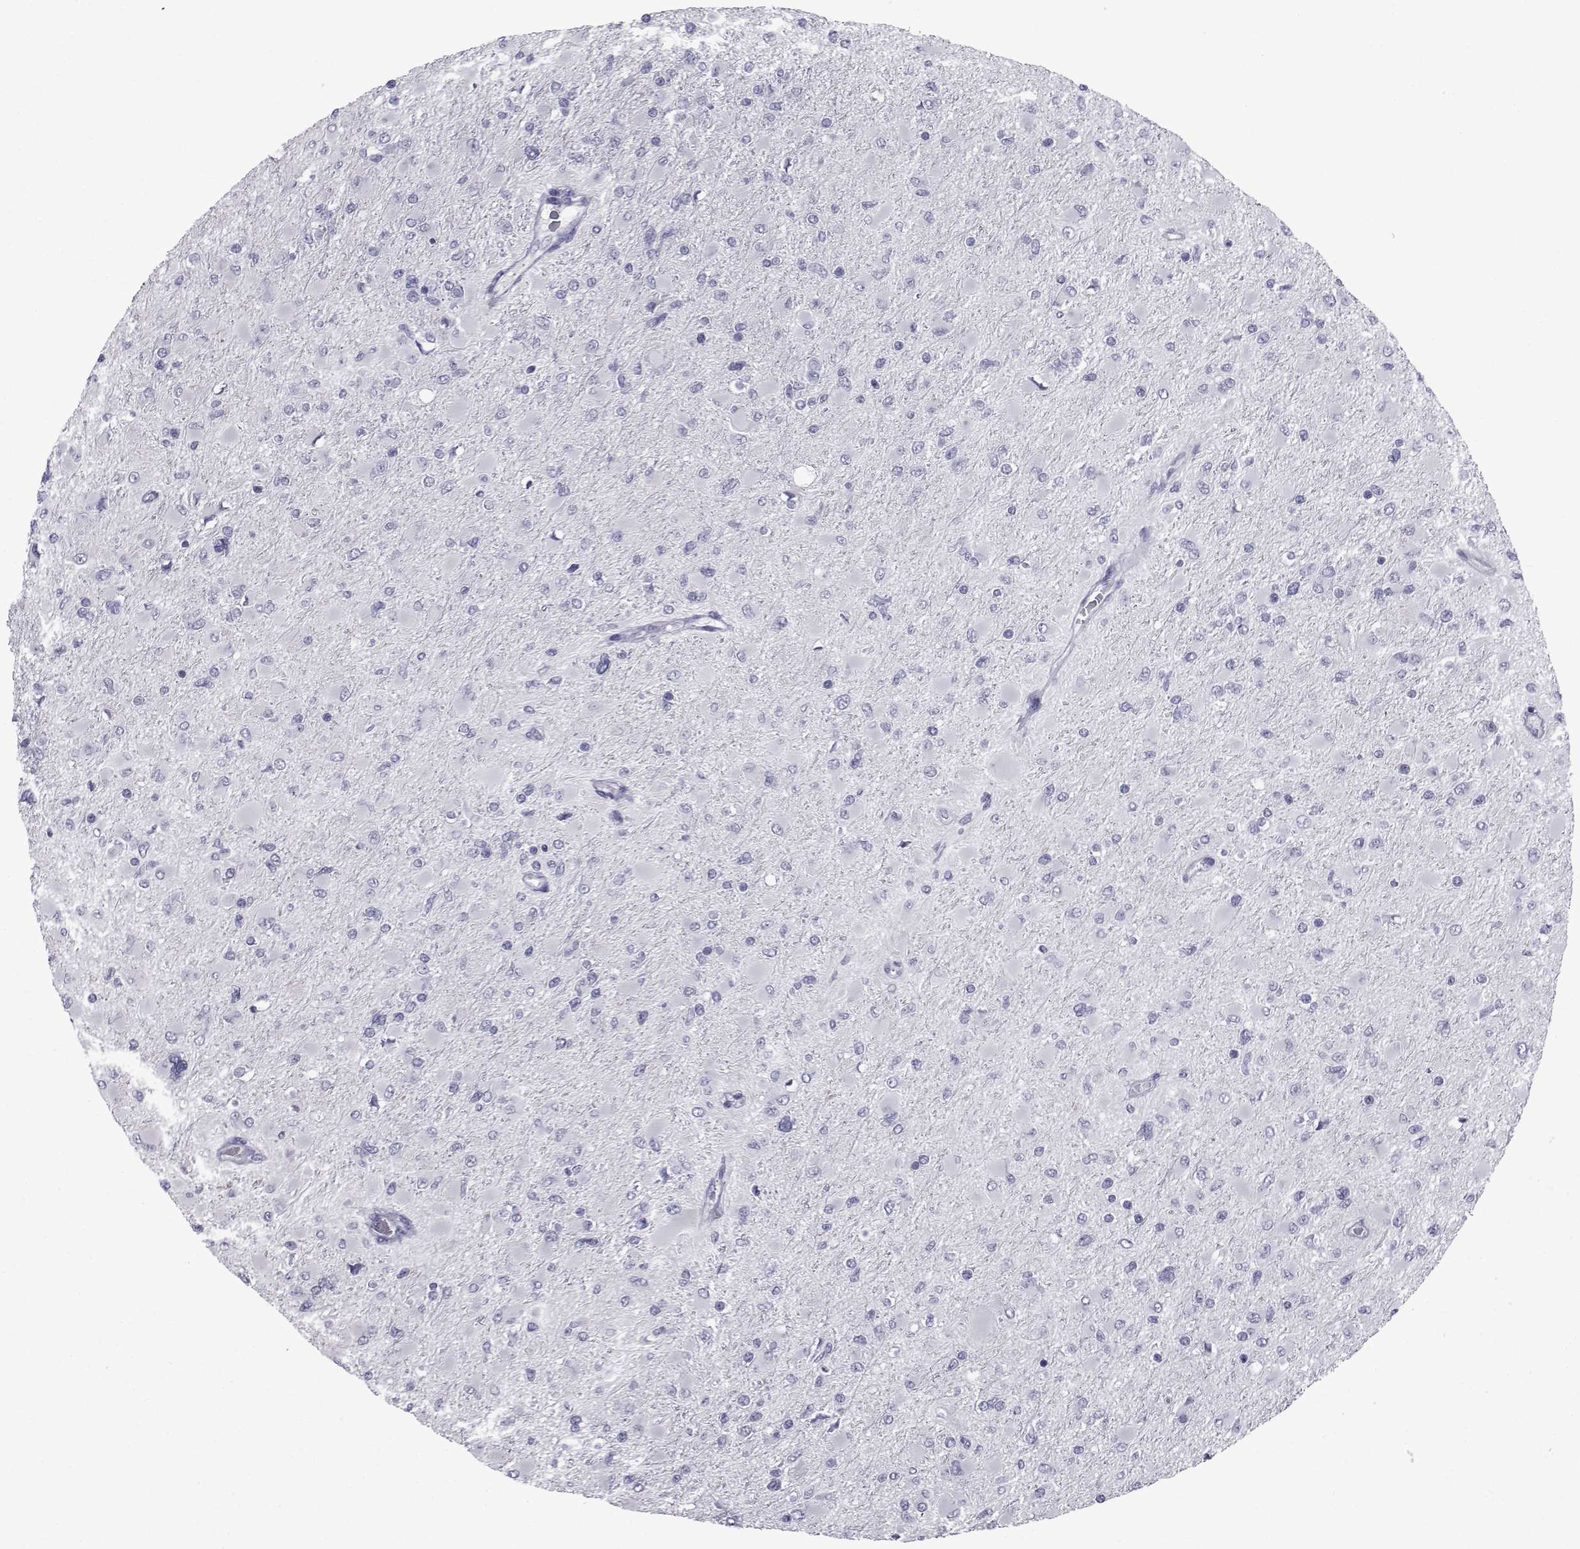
{"staining": {"intensity": "negative", "quantity": "none", "location": "none"}, "tissue": "glioma", "cell_type": "Tumor cells", "image_type": "cancer", "snomed": [{"axis": "morphology", "description": "Glioma, malignant, High grade"}, {"axis": "topography", "description": "Cerebral cortex"}], "caption": "IHC micrograph of neoplastic tissue: human glioma stained with DAB (3,3'-diaminobenzidine) exhibits no significant protein positivity in tumor cells.", "gene": "FDXR", "patient": {"sex": "female", "age": 36}}